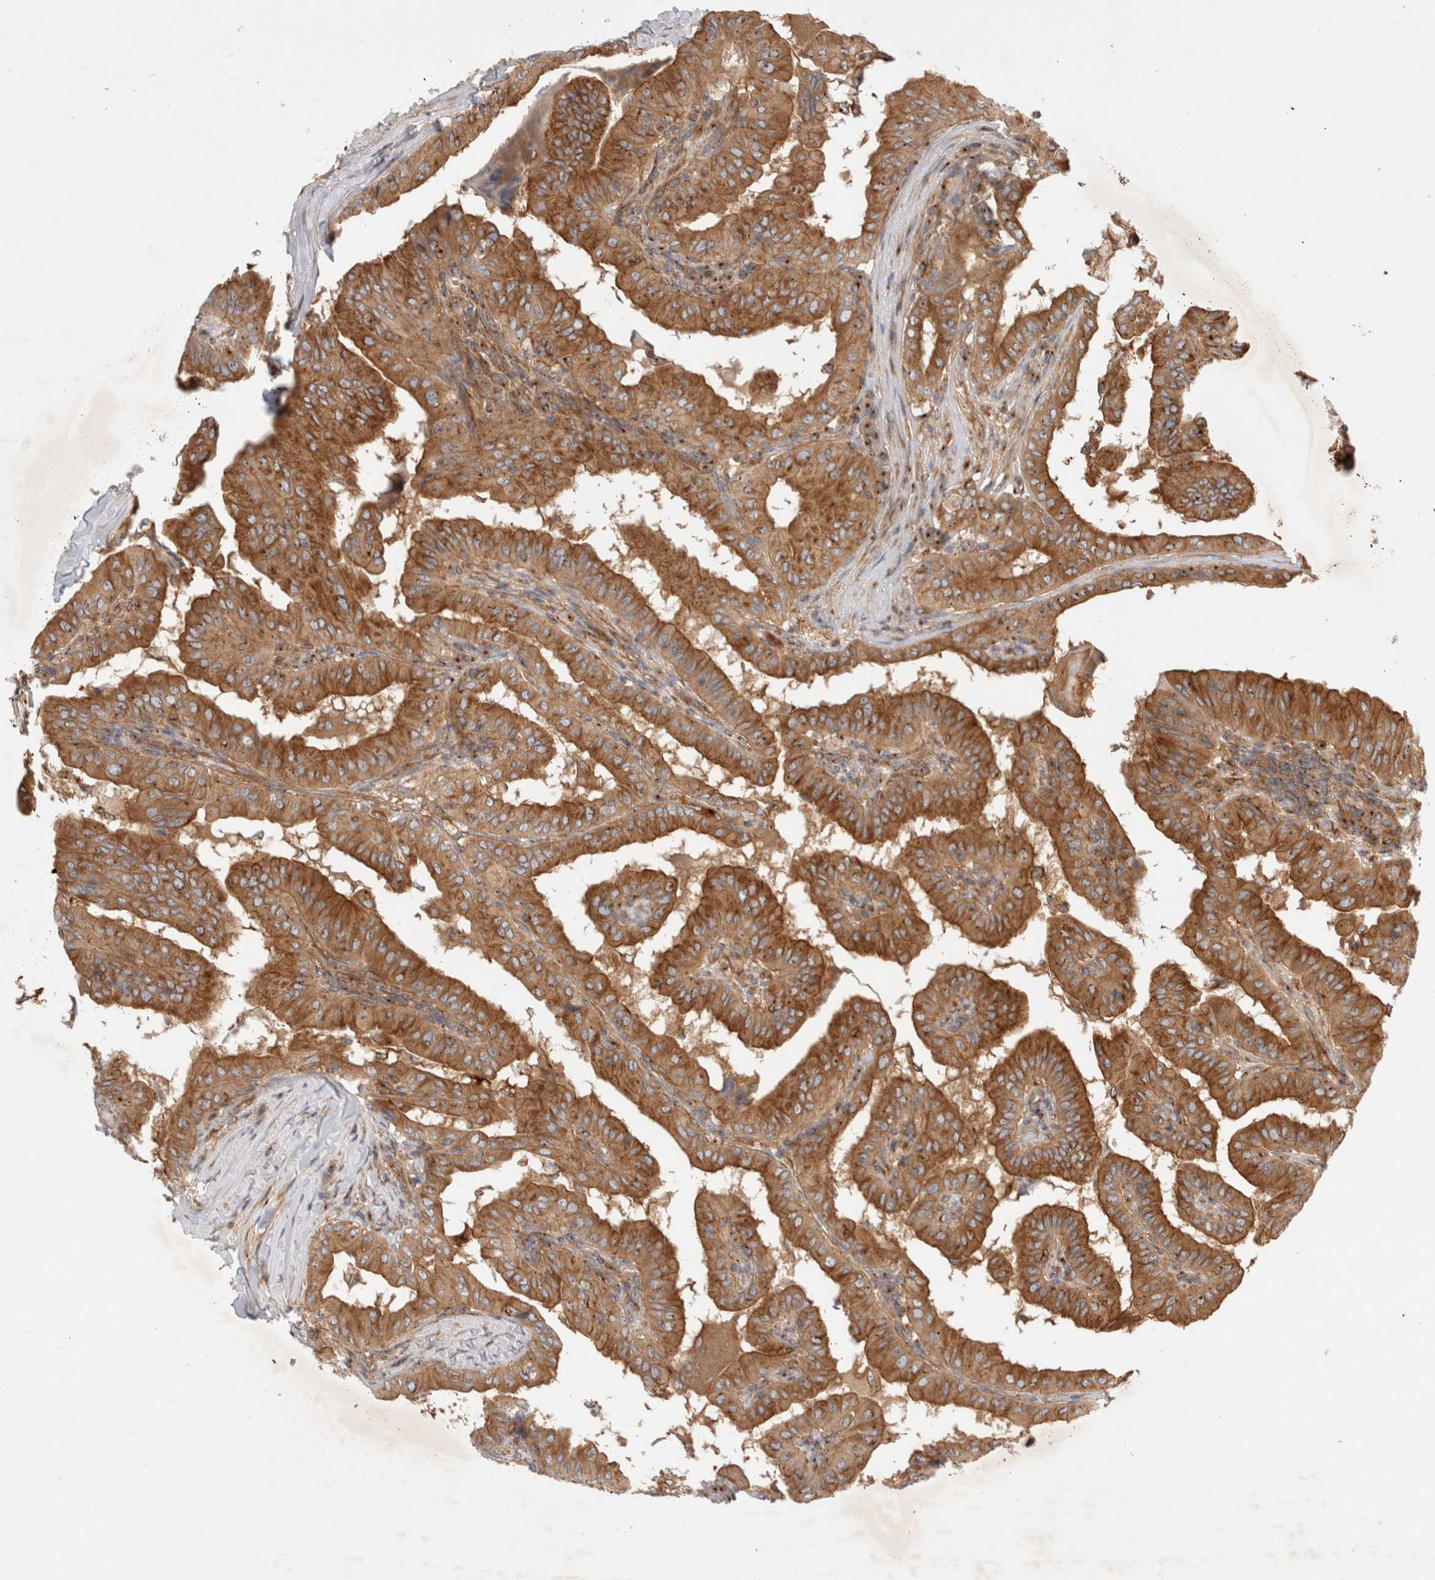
{"staining": {"intensity": "strong", "quantity": ">75%", "location": "cytoplasmic/membranous"}, "tissue": "thyroid cancer", "cell_type": "Tumor cells", "image_type": "cancer", "snomed": [{"axis": "morphology", "description": "Papillary adenocarcinoma, NOS"}, {"axis": "topography", "description": "Thyroid gland"}], "caption": "Human thyroid cancer stained with a protein marker shows strong staining in tumor cells.", "gene": "GPR150", "patient": {"sex": "male", "age": 33}}